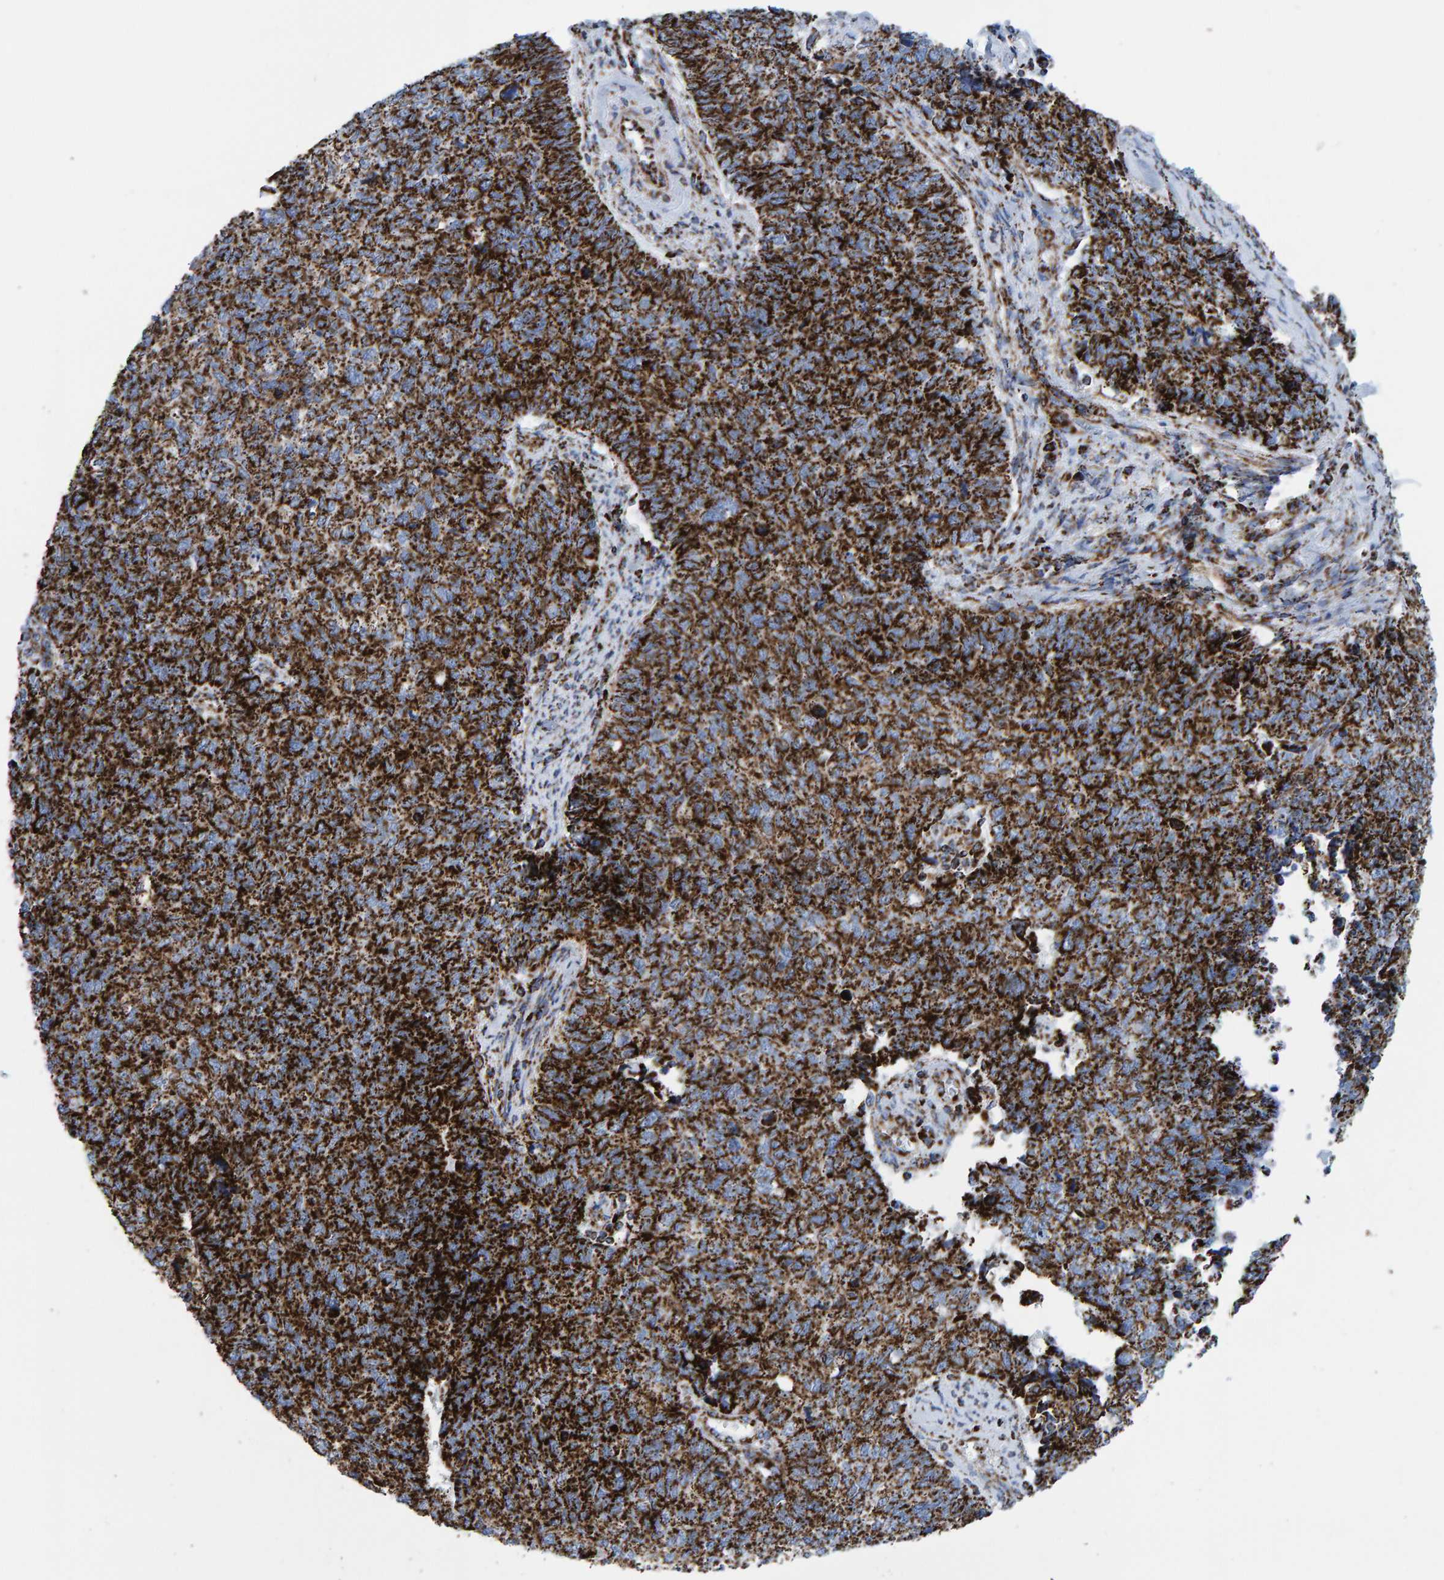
{"staining": {"intensity": "strong", "quantity": ">75%", "location": "cytoplasmic/membranous"}, "tissue": "cervical cancer", "cell_type": "Tumor cells", "image_type": "cancer", "snomed": [{"axis": "morphology", "description": "Squamous cell carcinoma, NOS"}, {"axis": "topography", "description": "Cervix"}], "caption": "Immunohistochemistry (IHC) micrograph of cervical cancer (squamous cell carcinoma) stained for a protein (brown), which shows high levels of strong cytoplasmic/membranous staining in approximately >75% of tumor cells.", "gene": "ENSG00000262660", "patient": {"sex": "female", "age": 63}}